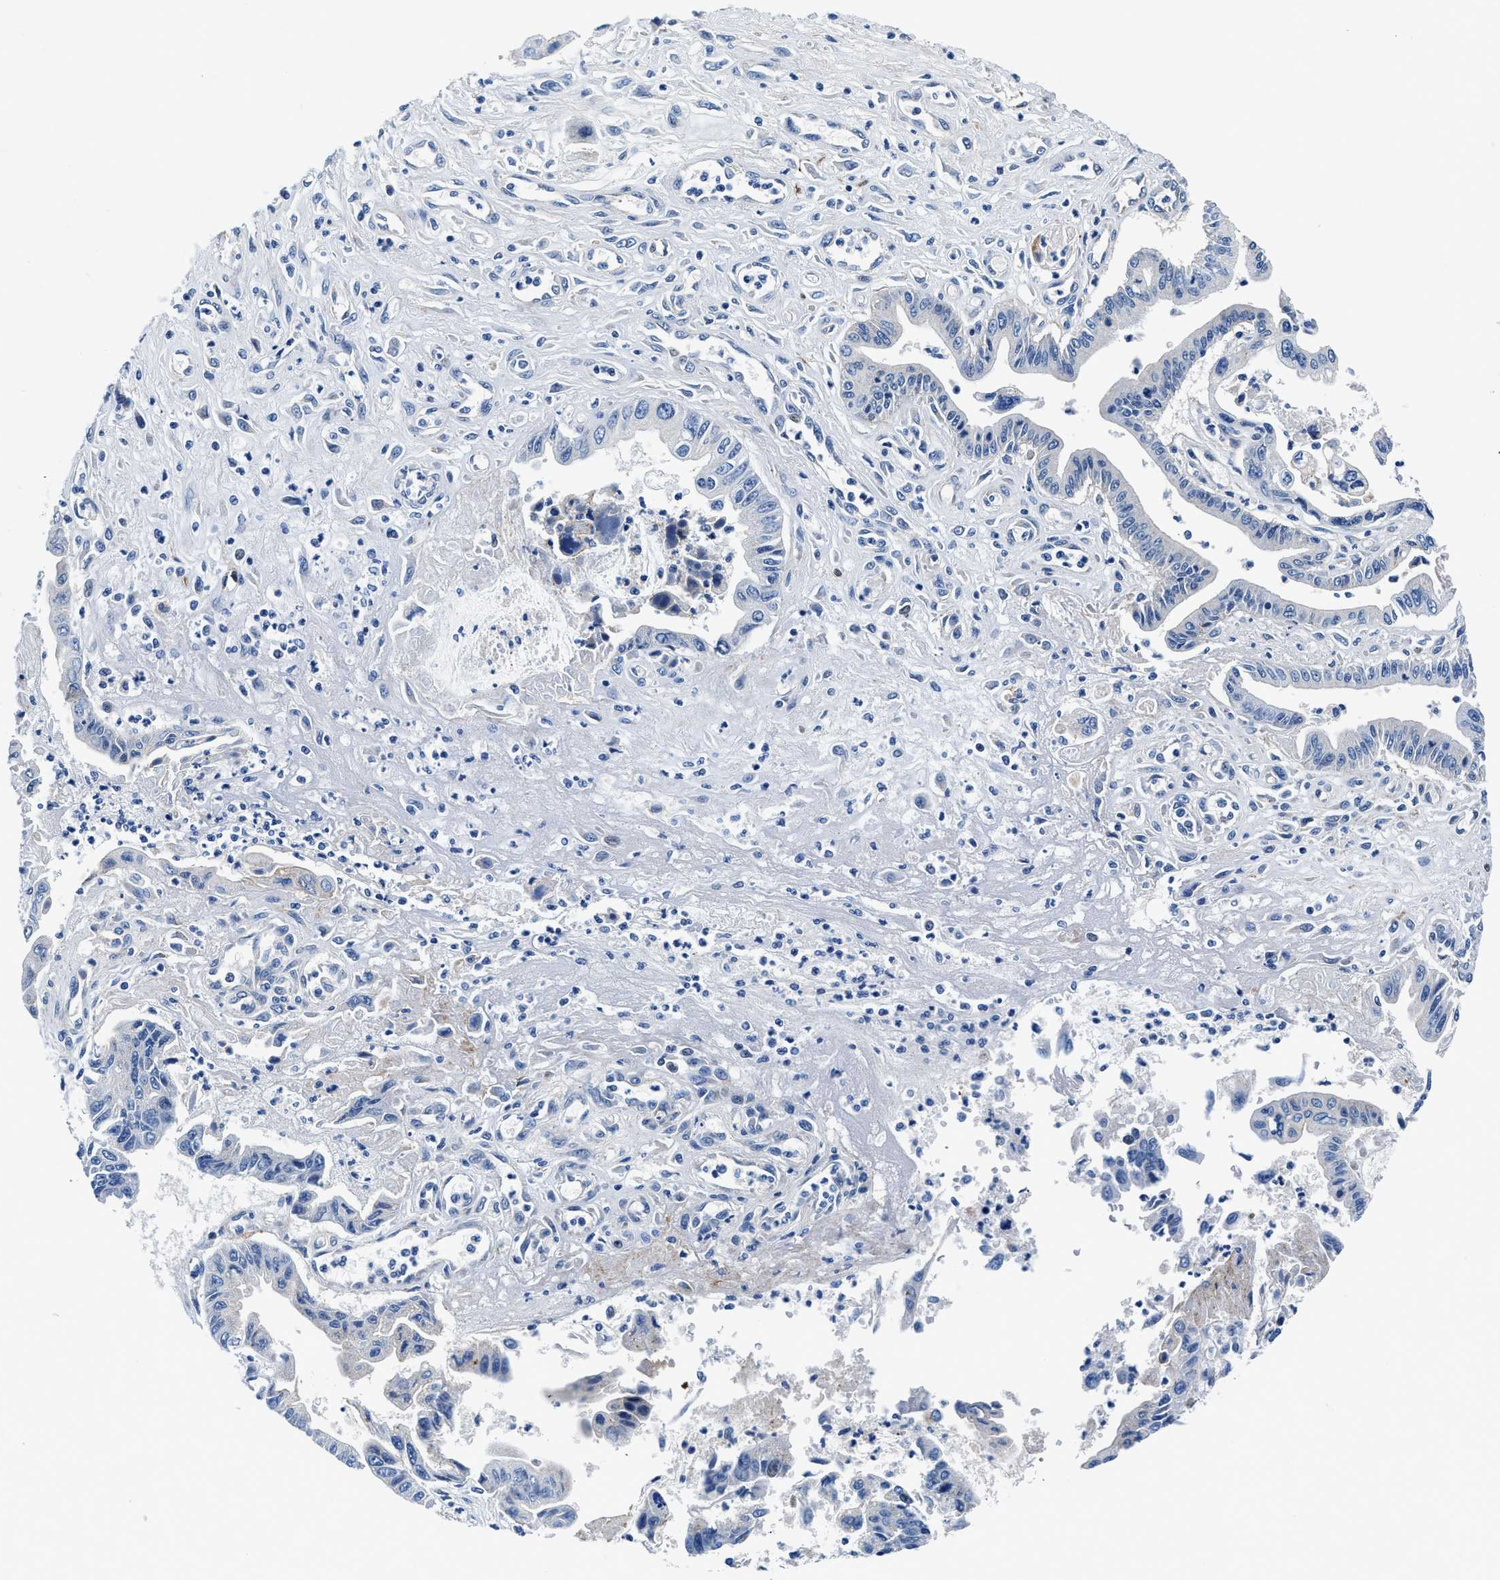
{"staining": {"intensity": "negative", "quantity": "none", "location": "none"}, "tissue": "pancreatic cancer", "cell_type": "Tumor cells", "image_type": "cancer", "snomed": [{"axis": "morphology", "description": "Adenocarcinoma, NOS"}, {"axis": "topography", "description": "Pancreas"}], "caption": "Tumor cells show no significant positivity in adenocarcinoma (pancreatic).", "gene": "DAG1", "patient": {"sex": "male", "age": 56}}